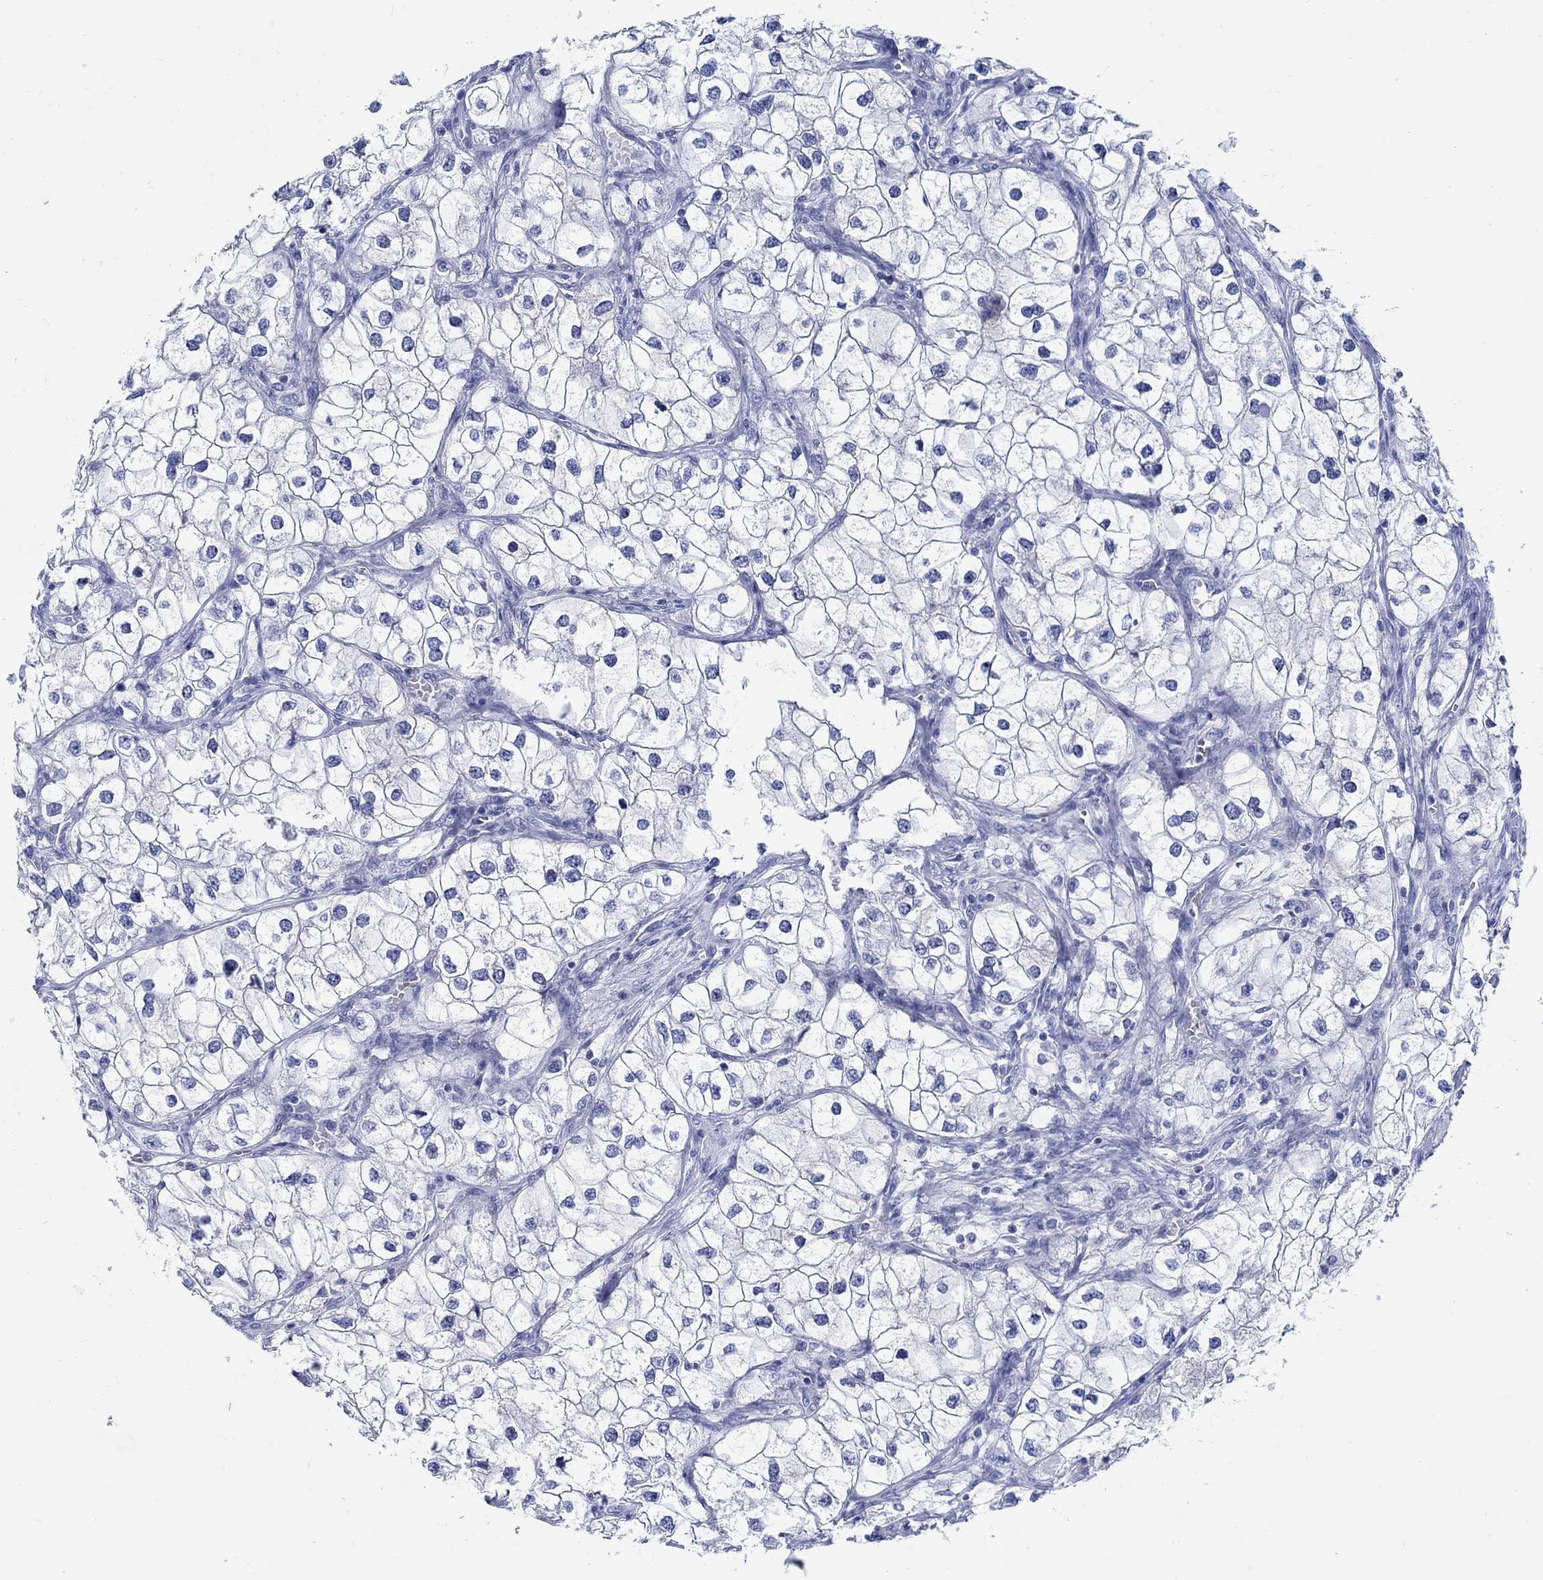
{"staining": {"intensity": "negative", "quantity": "none", "location": "none"}, "tissue": "renal cancer", "cell_type": "Tumor cells", "image_type": "cancer", "snomed": [{"axis": "morphology", "description": "Adenocarcinoma, NOS"}, {"axis": "topography", "description": "Kidney"}], "caption": "Renal cancer (adenocarcinoma) was stained to show a protein in brown. There is no significant expression in tumor cells. (DAB (3,3'-diaminobenzidine) IHC, high magnification).", "gene": "PAX9", "patient": {"sex": "male", "age": 59}}